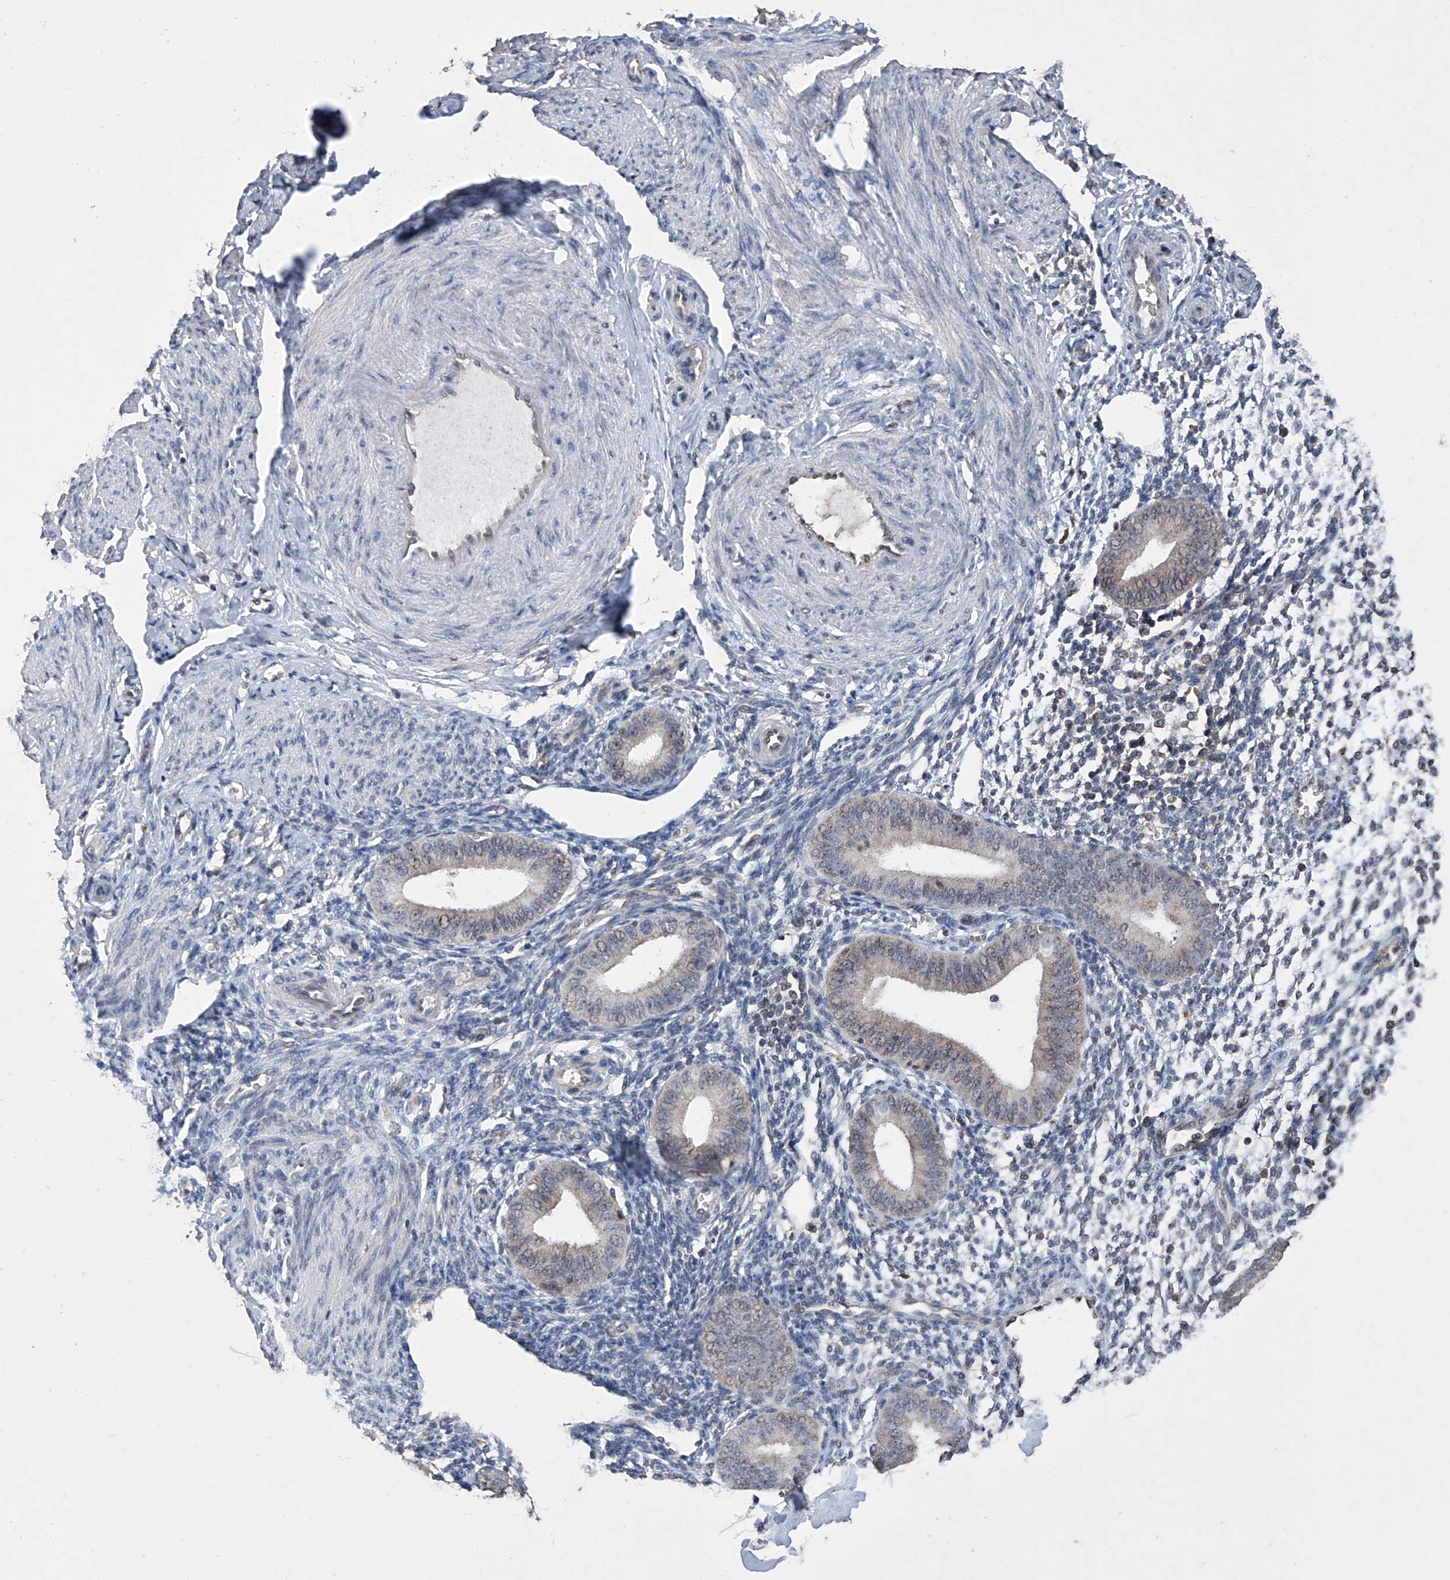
{"staining": {"intensity": "negative", "quantity": "none", "location": "none"}, "tissue": "endometrium", "cell_type": "Cells in endometrial stroma", "image_type": "normal", "snomed": [{"axis": "morphology", "description": "Normal tissue, NOS"}, {"axis": "topography", "description": "Uterus"}, {"axis": "topography", "description": "Endometrium"}], "caption": "Cells in endometrial stroma show no significant protein positivity in normal endometrium. (DAB IHC with hematoxylin counter stain).", "gene": "GPT", "patient": {"sex": "female", "age": 48}}